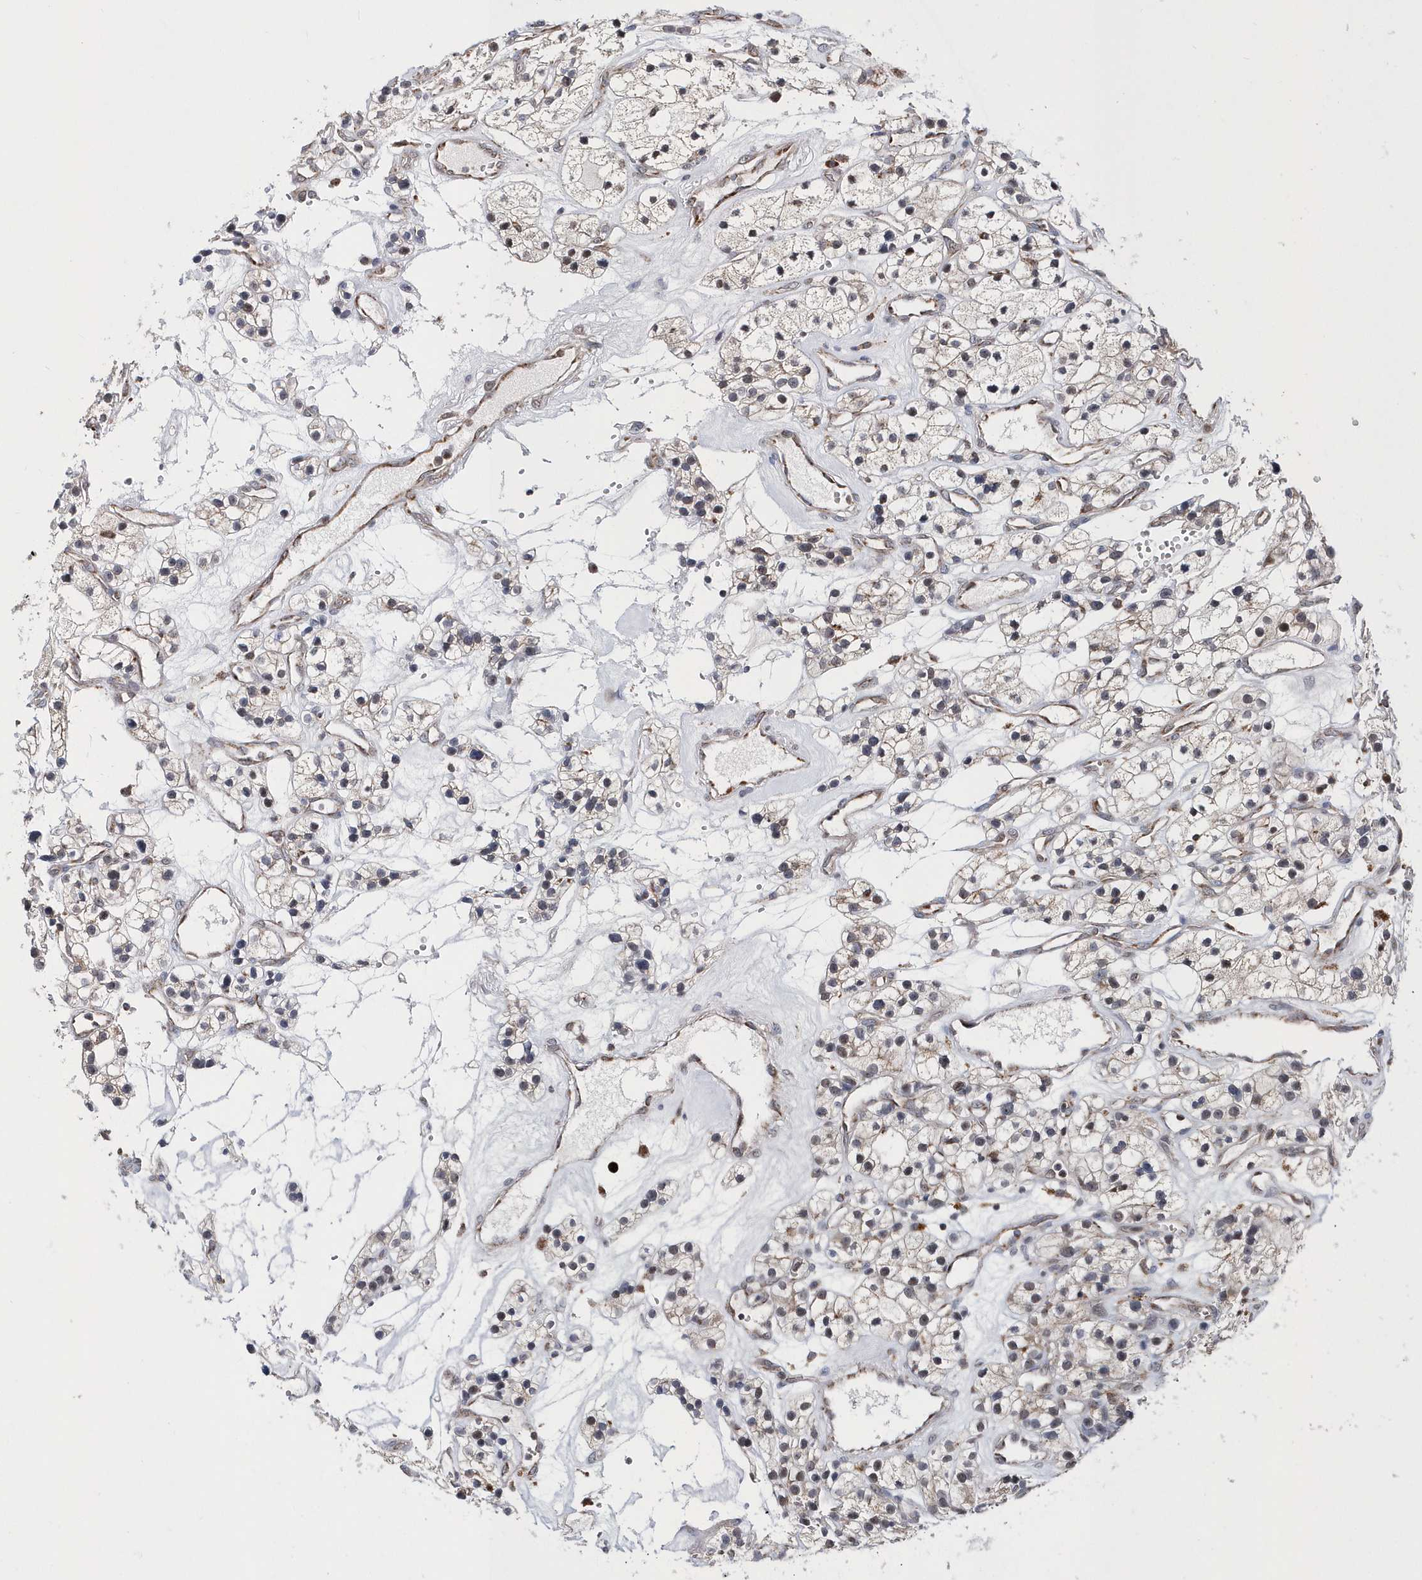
{"staining": {"intensity": "weak", "quantity": "<25%", "location": "cytoplasmic/membranous"}, "tissue": "renal cancer", "cell_type": "Tumor cells", "image_type": "cancer", "snomed": [{"axis": "morphology", "description": "Adenocarcinoma, NOS"}, {"axis": "topography", "description": "Kidney"}], "caption": "Tumor cells are negative for brown protein staining in renal cancer.", "gene": "SPATA5", "patient": {"sex": "female", "age": 57}}